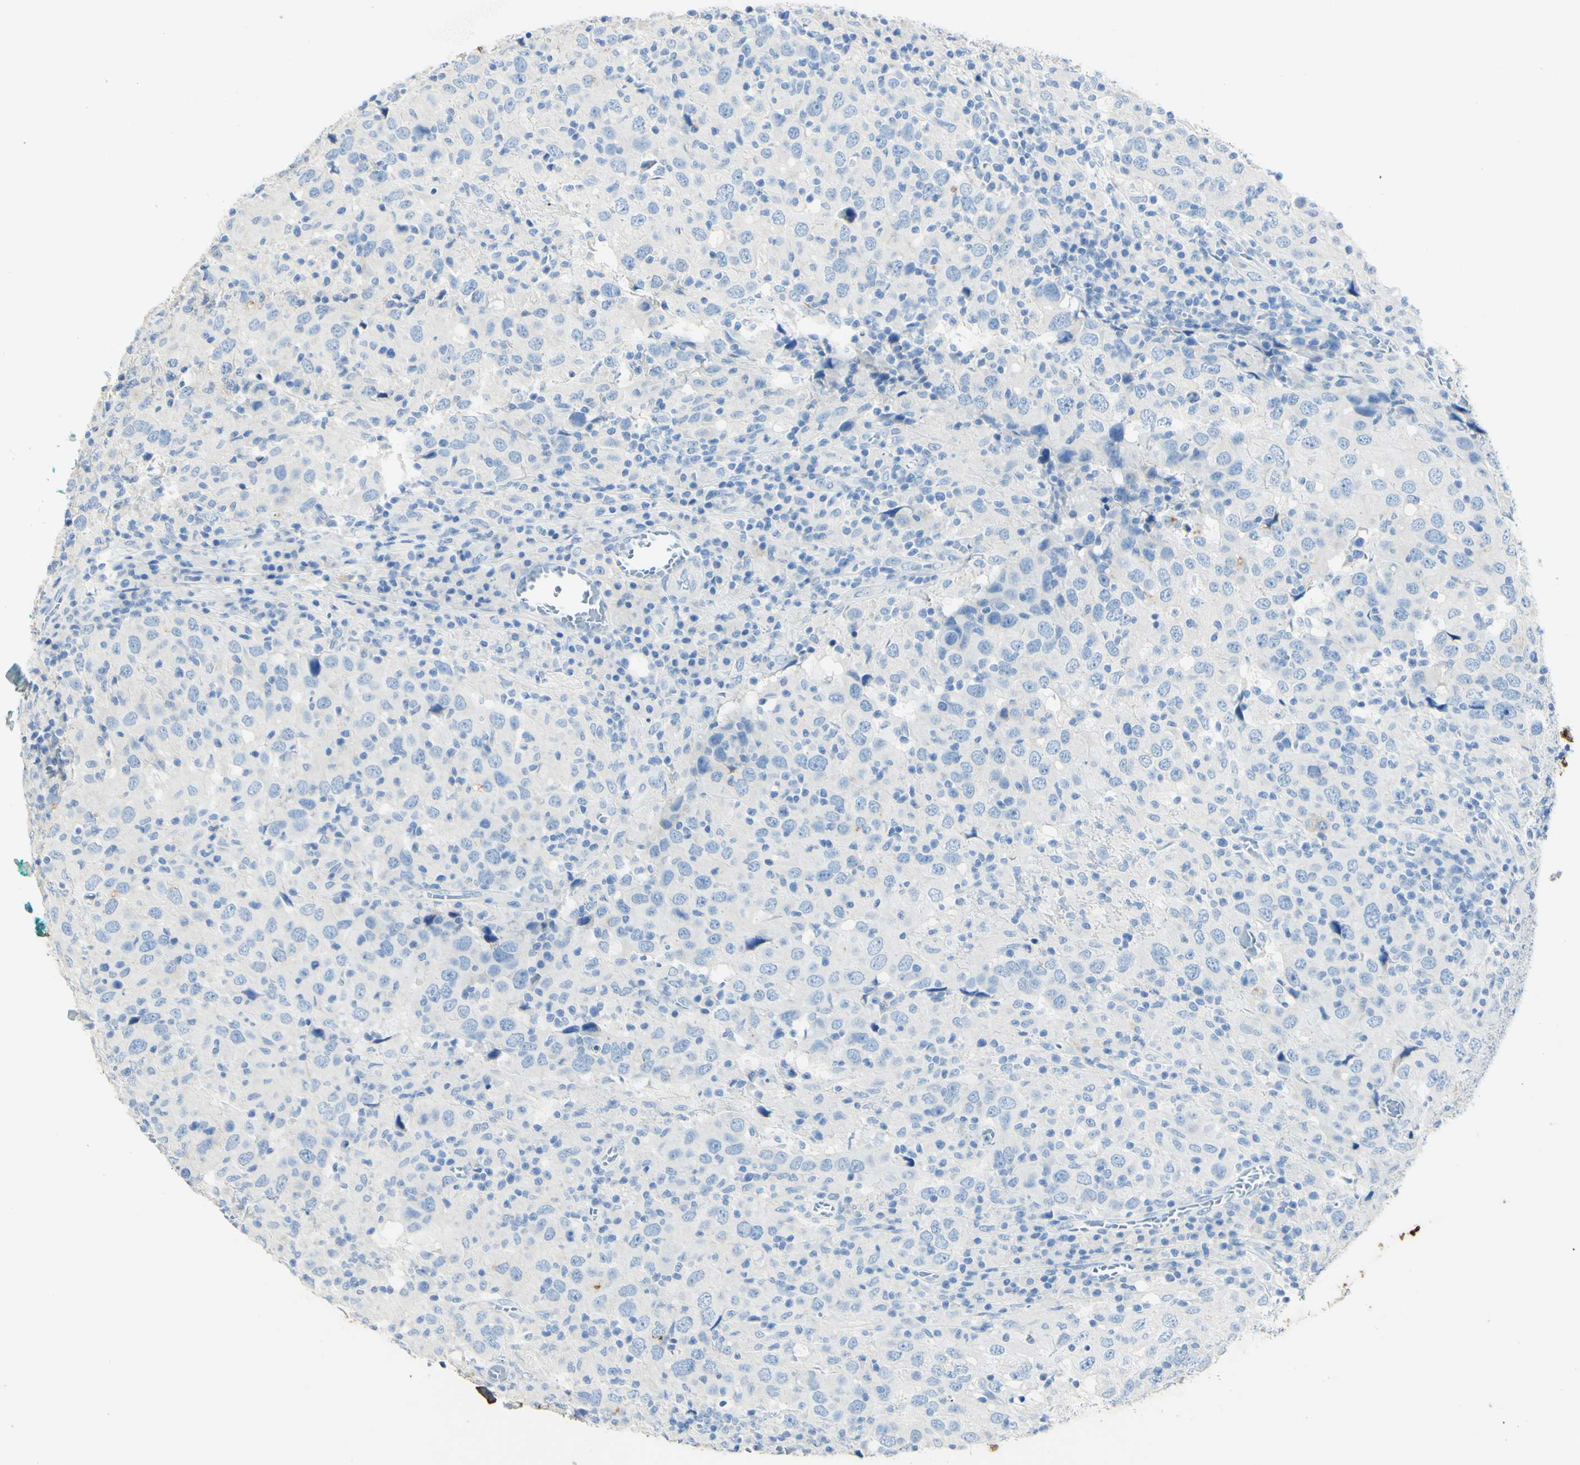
{"staining": {"intensity": "negative", "quantity": "none", "location": "none"}, "tissue": "head and neck cancer", "cell_type": "Tumor cells", "image_type": "cancer", "snomed": [{"axis": "morphology", "description": "Adenocarcinoma, NOS"}, {"axis": "topography", "description": "Salivary gland"}, {"axis": "topography", "description": "Head-Neck"}], "caption": "IHC of head and neck adenocarcinoma displays no positivity in tumor cells.", "gene": "PIGR", "patient": {"sex": "female", "age": 65}}